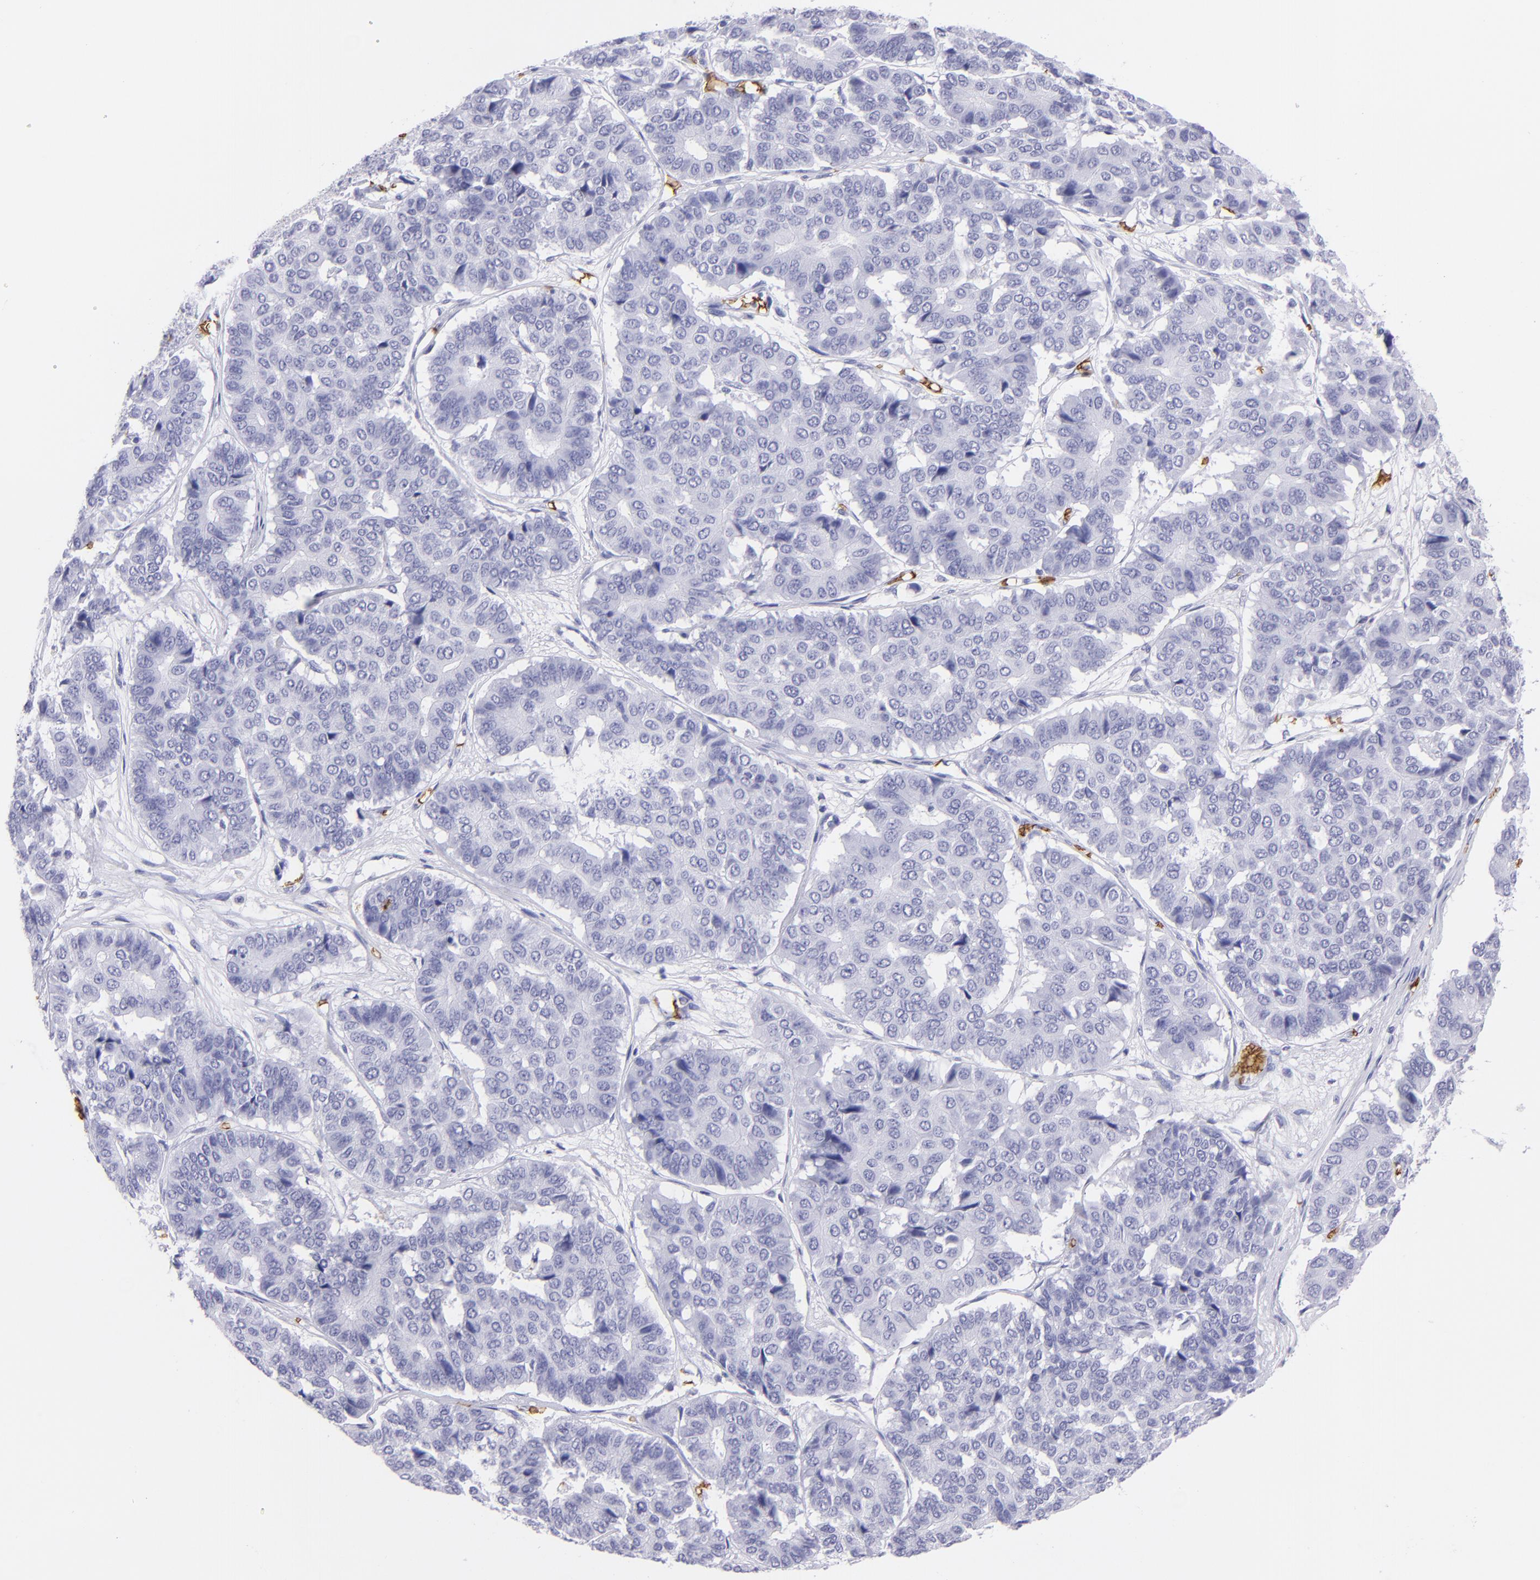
{"staining": {"intensity": "negative", "quantity": "none", "location": "none"}, "tissue": "pancreatic cancer", "cell_type": "Tumor cells", "image_type": "cancer", "snomed": [{"axis": "morphology", "description": "Adenocarcinoma, NOS"}, {"axis": "topography", "description": "Pancreas"}], "caption": "A high-resolution photomicrograph shows IHC staining of adenocarcinoma (pancreatic), which demonstrates no significant expression in tumor cells.", "gene": "GYPA", "patient": {"sex": "male", "age": 50}}